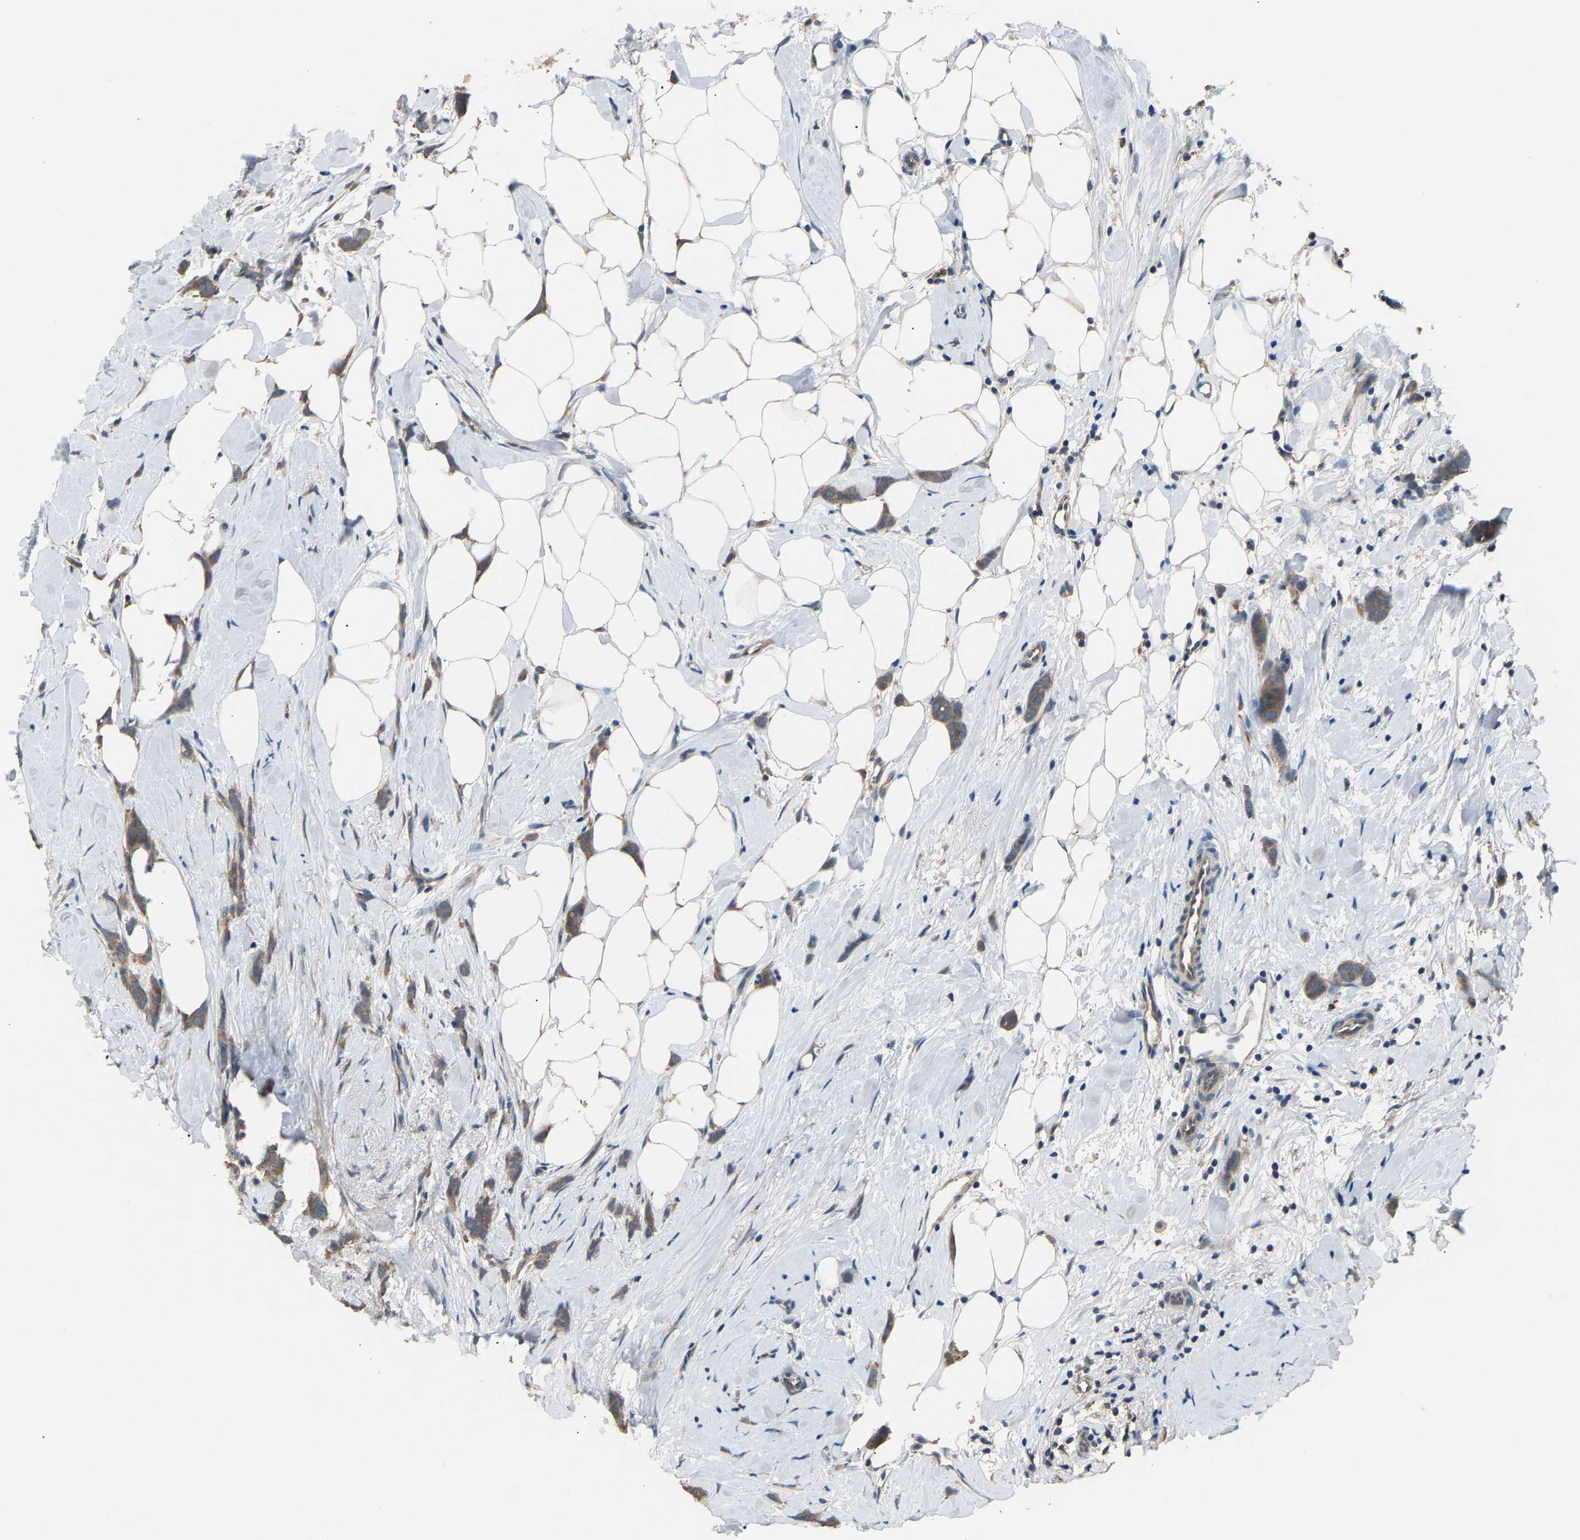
{"staining": {"intensity": "moderate", "quantity": ">75%", "location": "cytoplasmic/membranous"}, "tissue": "breast cancer", "cell_type": "Tumor cells", "image_type": "cancer", "snomed": [{"axis": "morphology", "description": "Lobular carcinoma, in situ"}, {"axis": "morphology", "description": "Lobular carcinoma"}, {"axis": "topography", "description": "Breast"}], "caption": "The histopathology image reveals staining of breast cancer (lobular carcinoma), revealing moderate cytoplasmic/membranous protein positivity (brown color) within tumor cells. The protein is stained brown, and the nuclei are stained in blue (DAB (3,3'-diaminobenzidine) IHC with brightfield microscopy, high magnification).", "gene": "ABCC9", "patient": {"sex": "female", "age": 41}}